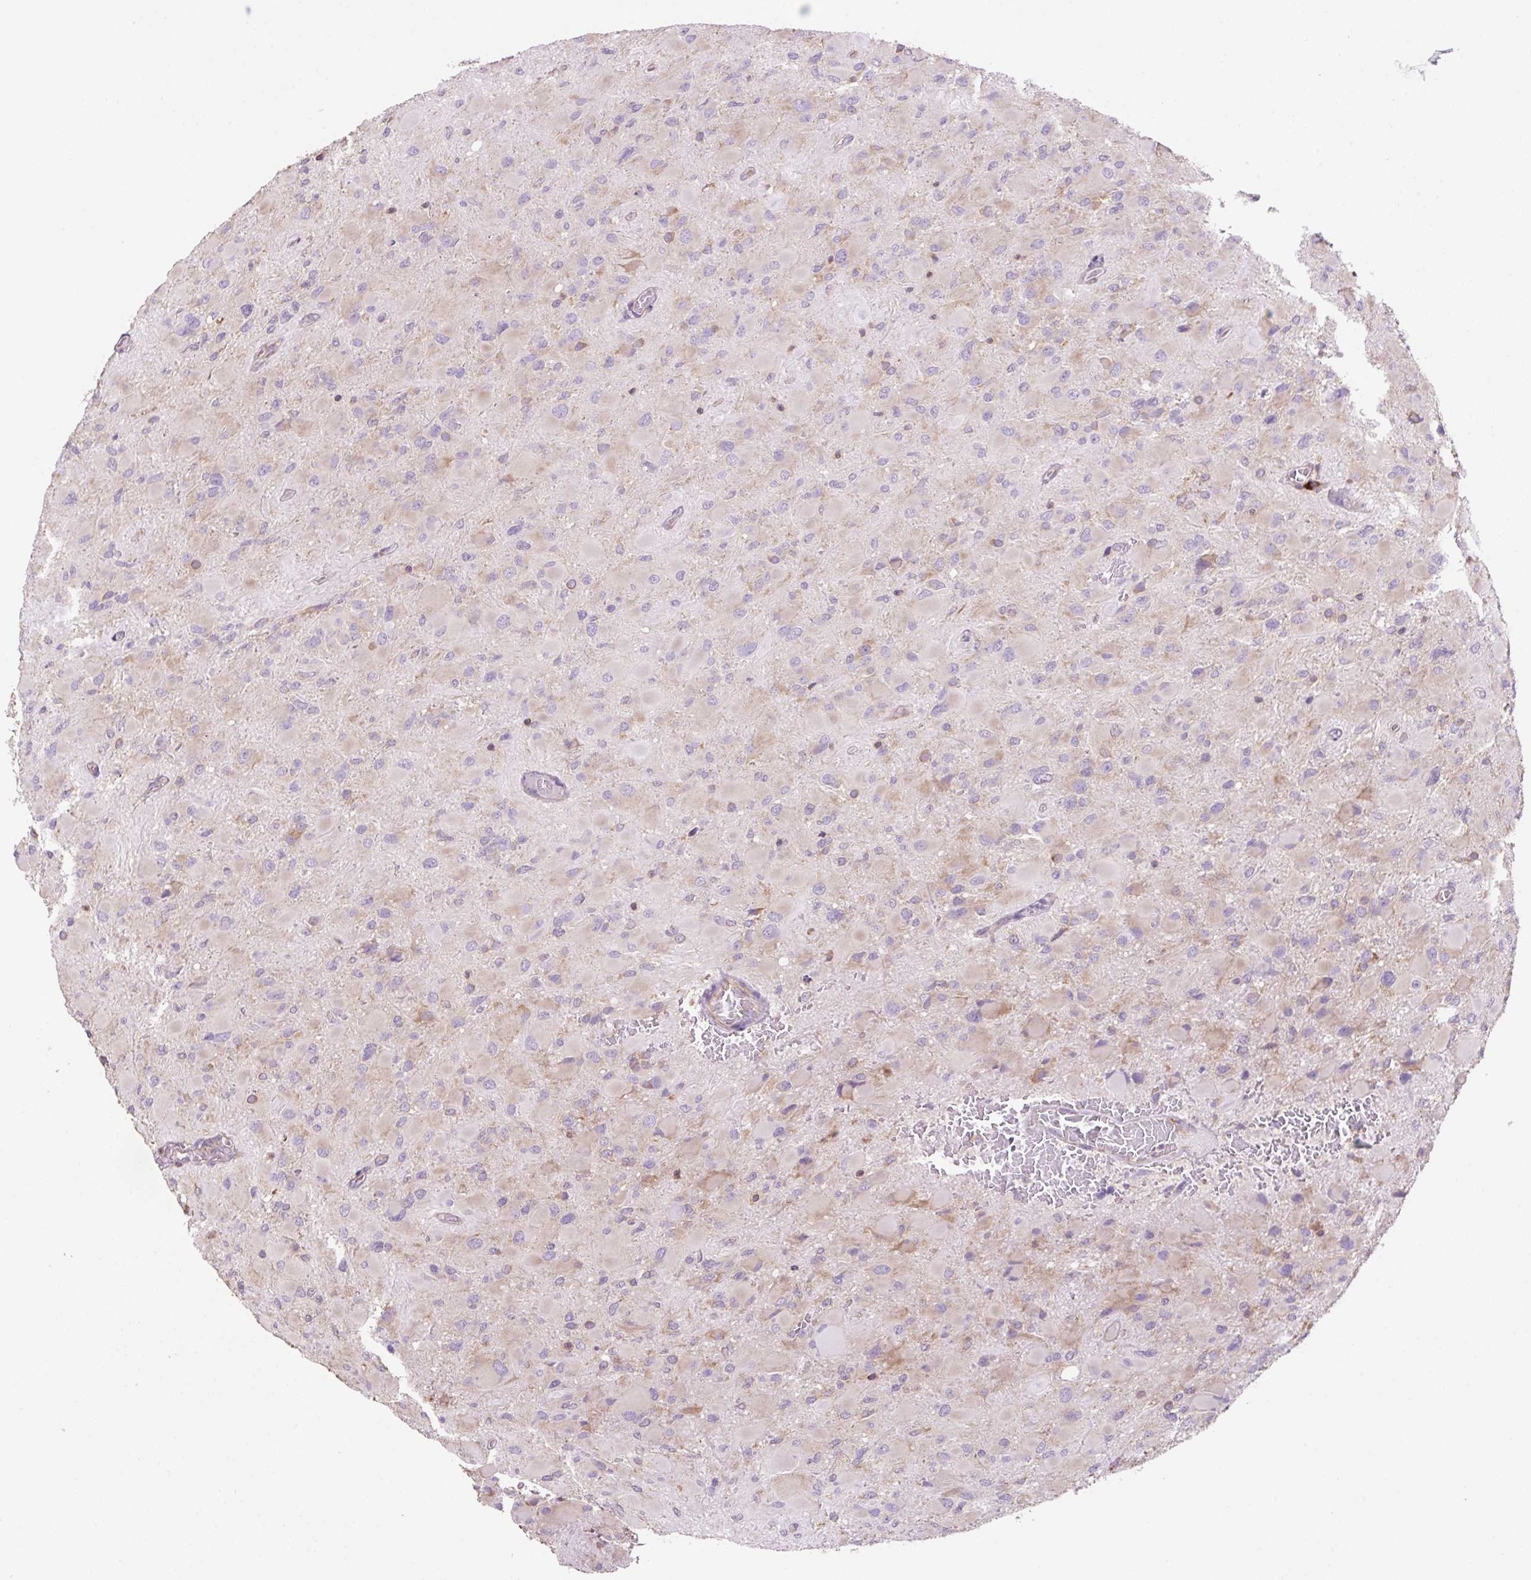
{"staining": {"intensity": "weak", "quantity": "<25%", "location": "cytoplasmic/membranous"}, "tissue": "glioma", "cell_type": "Tumor cells", "image_type": "cancer", "snomed": [{"axis": "morphology", "description": "Glioma, malignant, High grade"}, {"axis": "topography", "description": "Cerebral cortex"}], "caption": "DAB immunohistochemical staining of human glioma exhibits no significant expression in tumor cells. (DAB immunohistochemistry visualized using brightfield microscopy, high magnification).", "gene": "RPS23", "patient": {"sex": "female", "age": 36}}